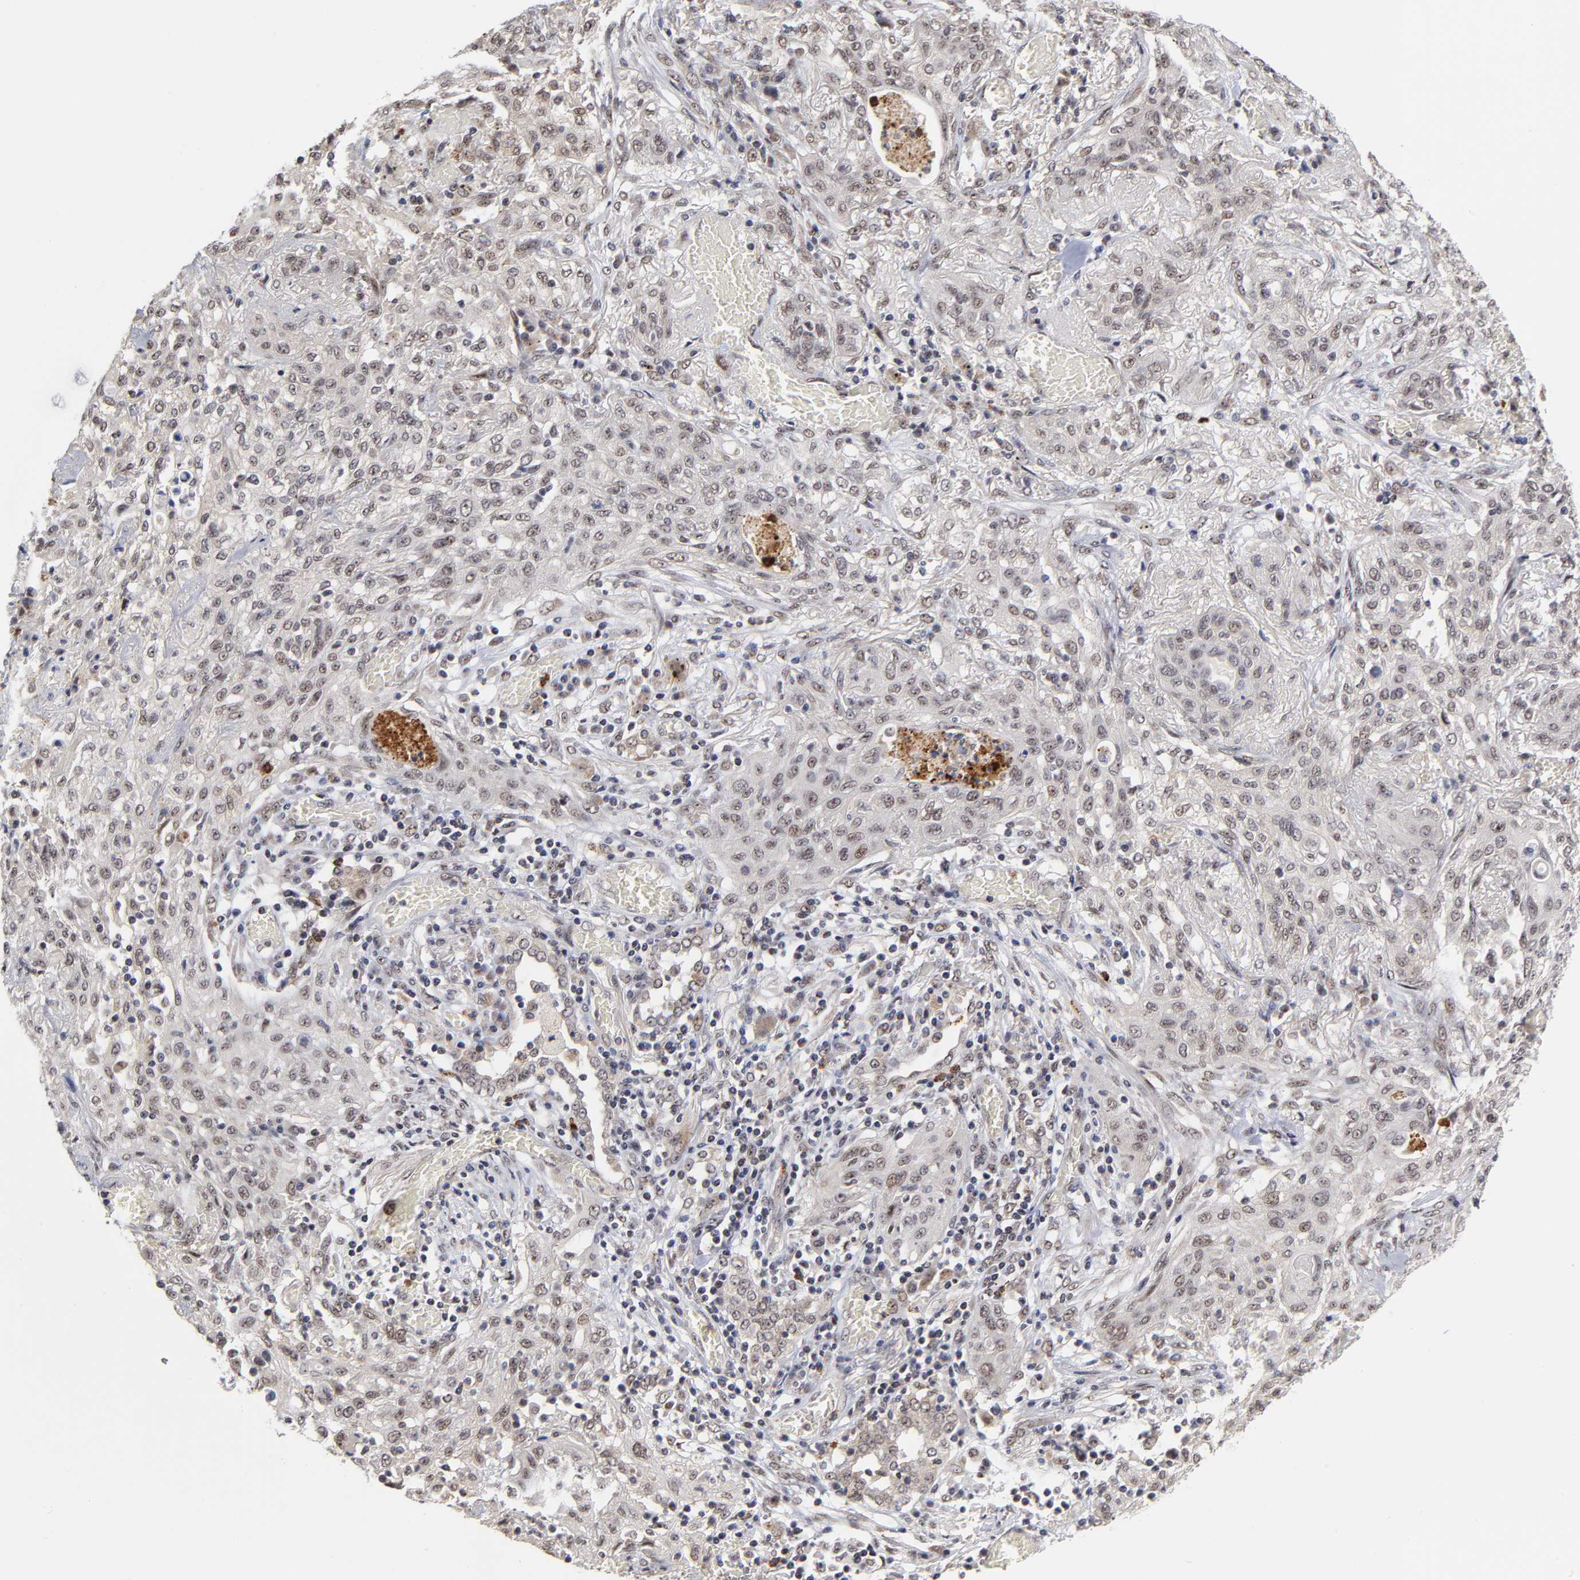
{"staining": {"intensity": "weak", "quantity": "25%-75%", "location": "nuclear"}, "tissue": "lung cancer", "cell_type": "Tumor cells", "image_type": "cancer", "snomed": [{"axis": "morphology", "description": "Squamous cell carcinoma, NOS"}, {"axis": "topography", "description": "Lung"}], "caption": "There is low levels of weak nuclear positivity in tumor cells of lung cancer, as demonstrated by immunohistochemical staining (brown color).", "gene": "ZNF419", "patient": {"sex": "female", "age": 47}}